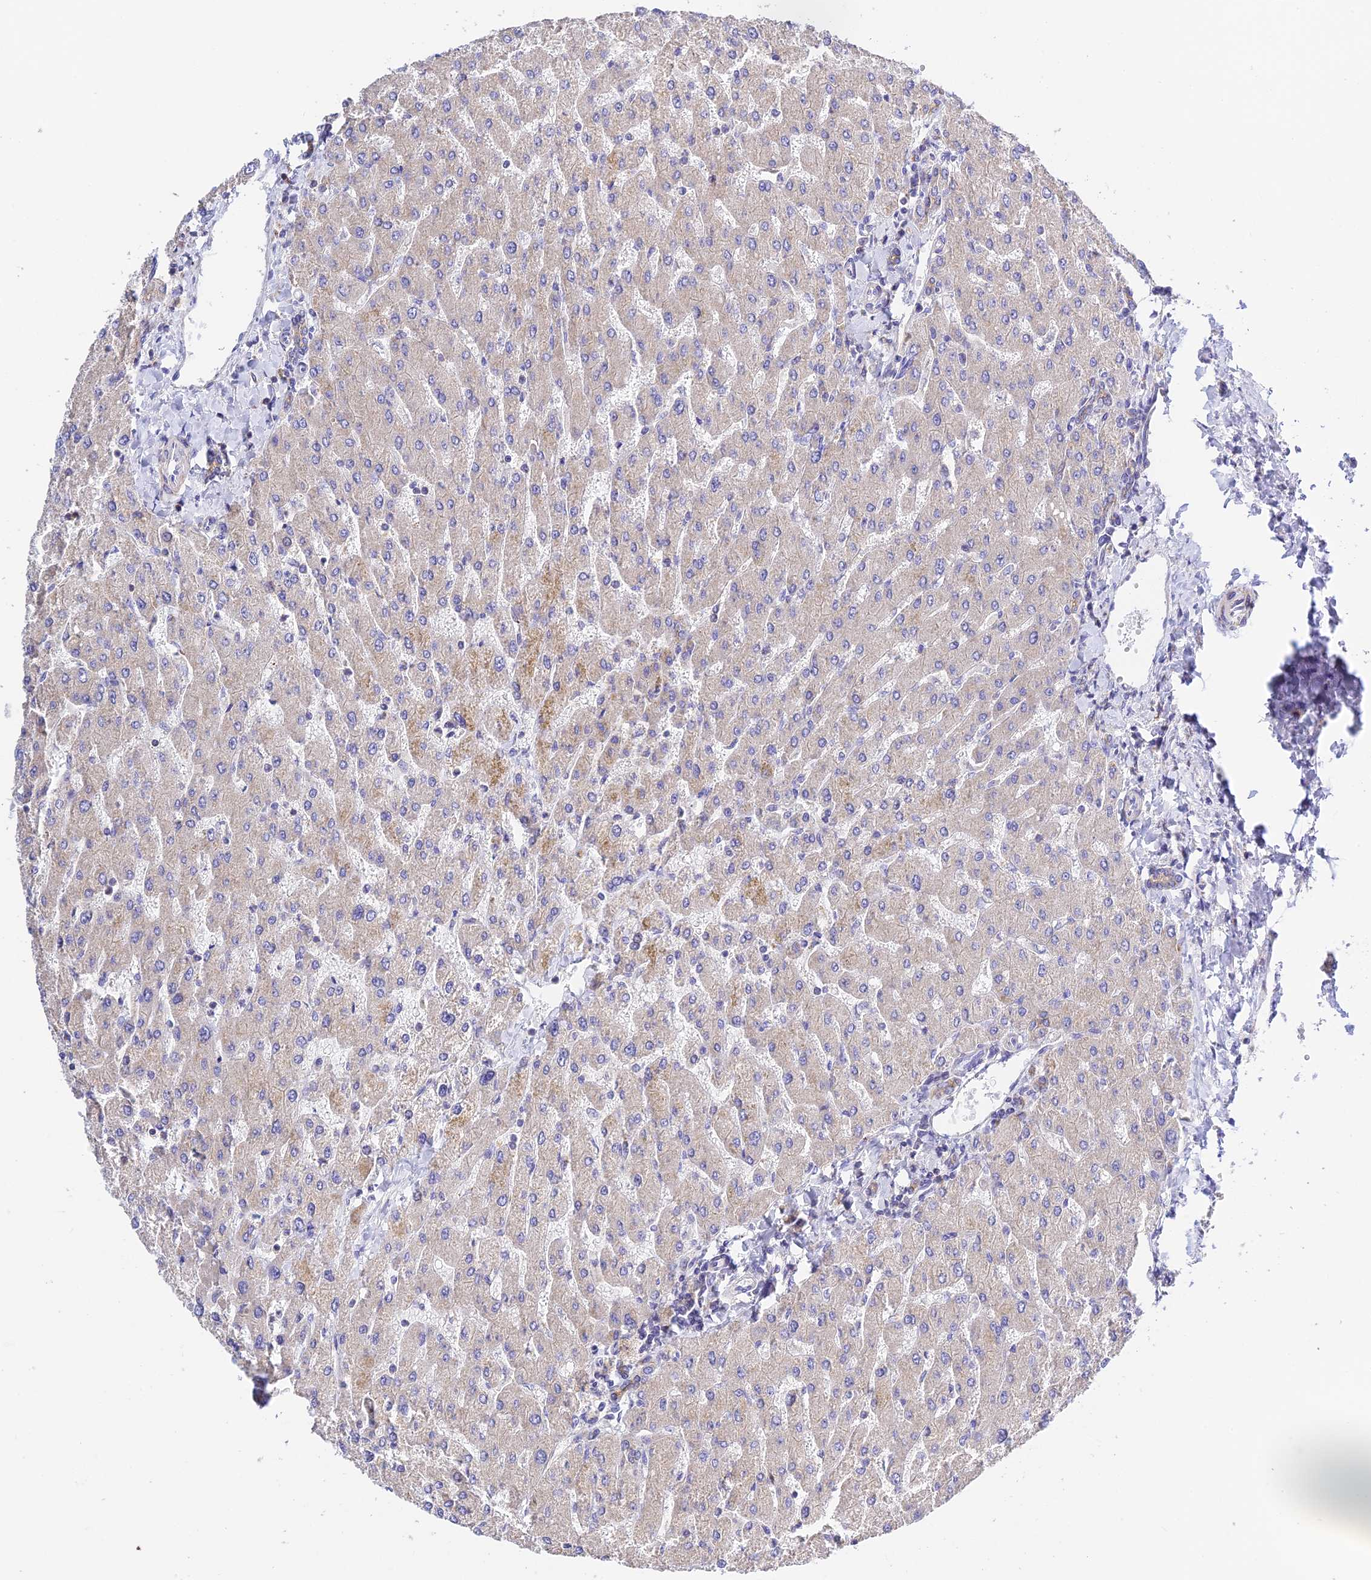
{"staining": {"intensity": "negative", "quantity": "none", "location": "none"}, "tissue": "liver", "cell_type": "Cholangiocytes", "image_type": "normal", "snomed": [{"axis": "morphology", "description": "Normal tissue, NOS"}, {"axis": "topography", "description": "Liver"}], "caption": "High magnification brightfield microscopy of normal liver stained with DAB (brown) and counterstained with hematoxylin (blue): cholangiocytes show no significant expression. Nuclei are stained in blue.", "gene": "PRIM1", "patient": {"sex": "male", "age": 55}}